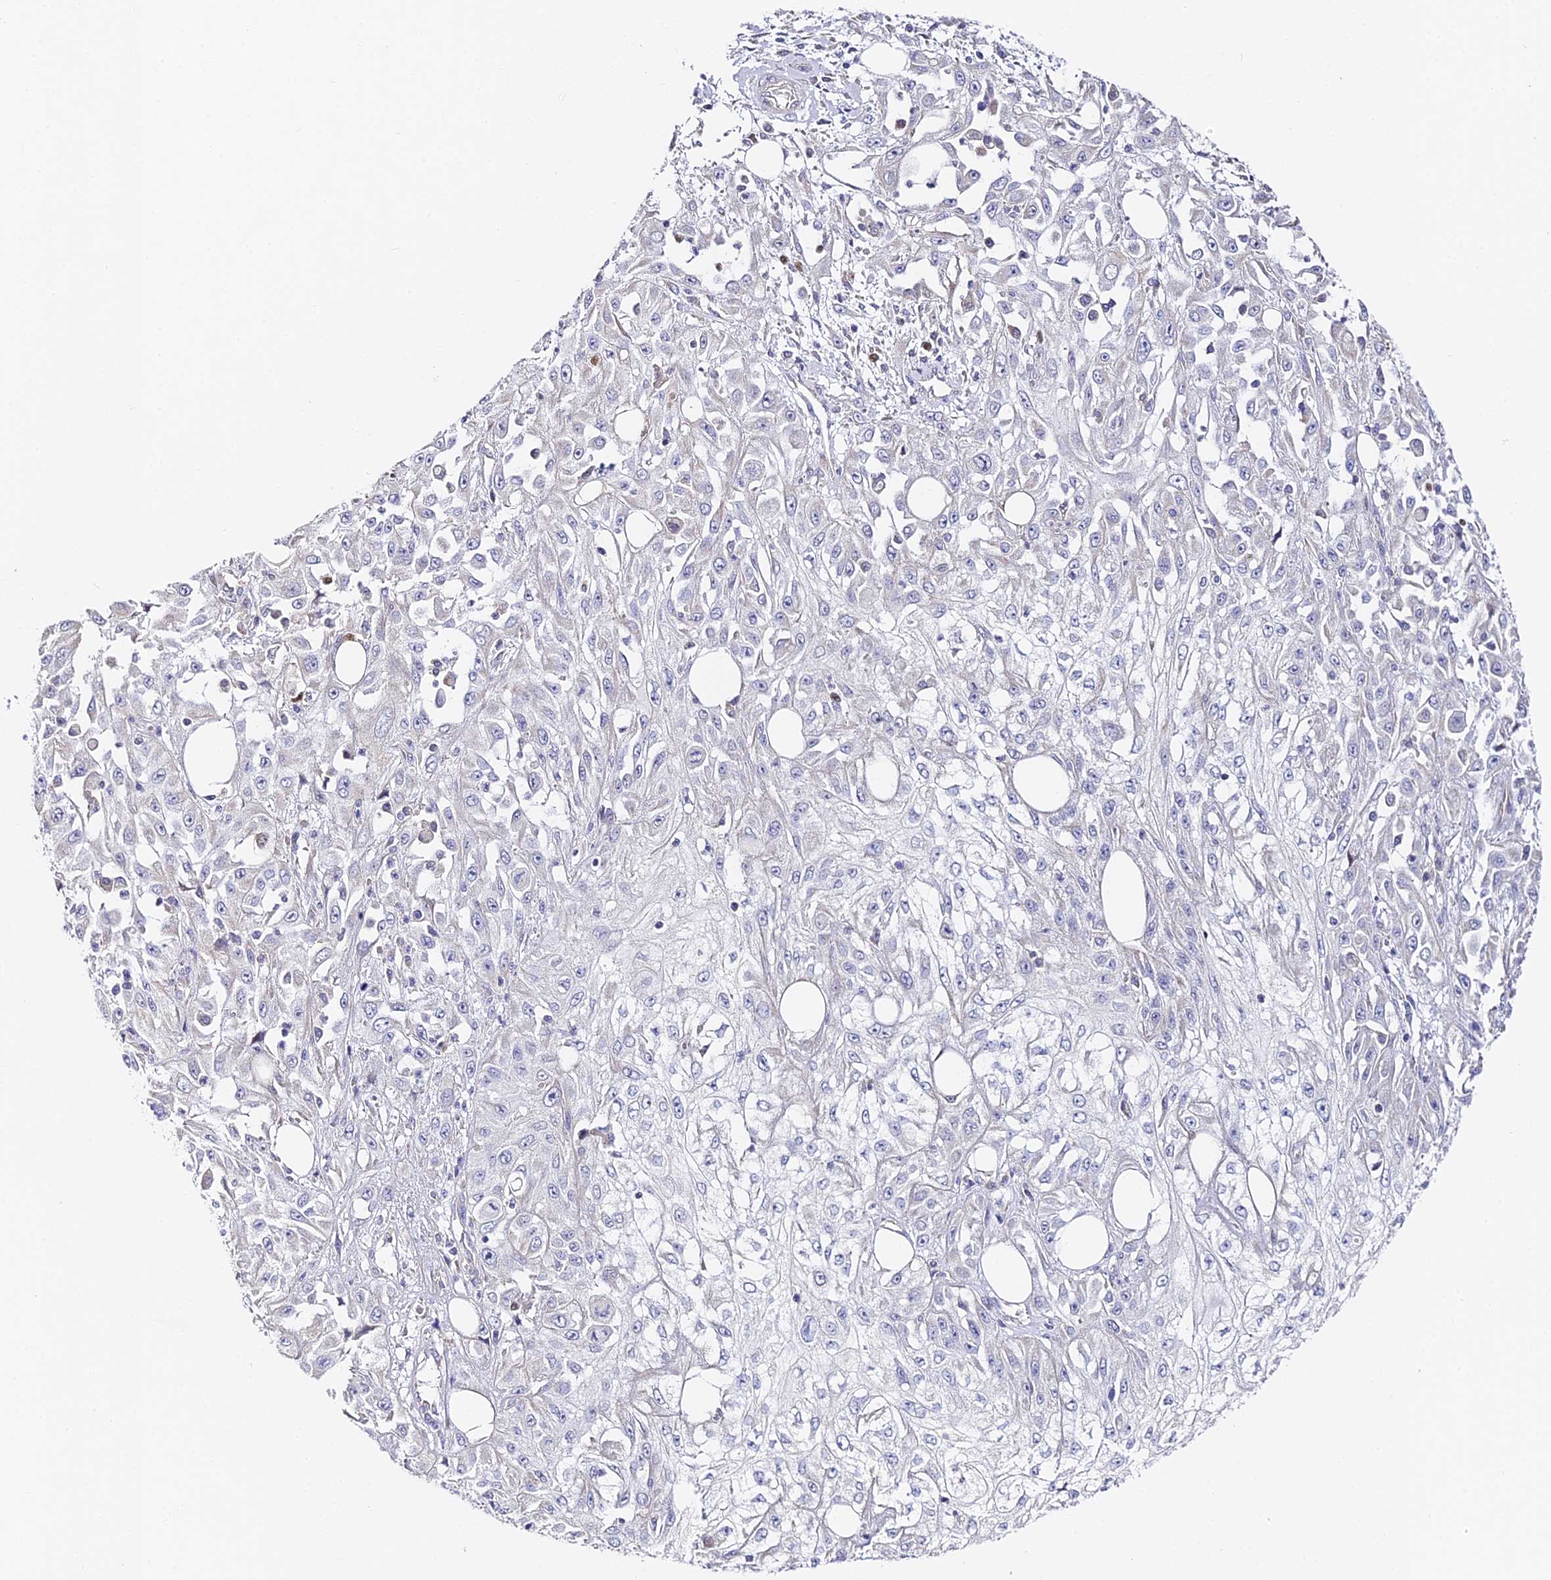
{"staining": {"intensity": "negative", "quantity": "none", "location": "none"}, "tissue": "skin cancer", "cell_type": "Tumor cells", "image_type": "cancer", "snomed": [{"axis": "morphology", "description": "Squamous cell carcinoma, NOS"}, {"axis": "morphology", "description": "Squamous cell carcinoma, metastatic, NOS"}, {"axis": "topography", "description": "Skin"}, {"axis": "topography", "description": "Lymph node"}], "caption": "Image shows no protein positivity in tumor cells of skin cancer tissue. (Stains: DAB immunohistochemistry with hematoxylin counter stain, Microscopy: brightfield microscopy at high magnification).", "gene": "SERP1", "patient": {"sex": "male", "age": 75}}